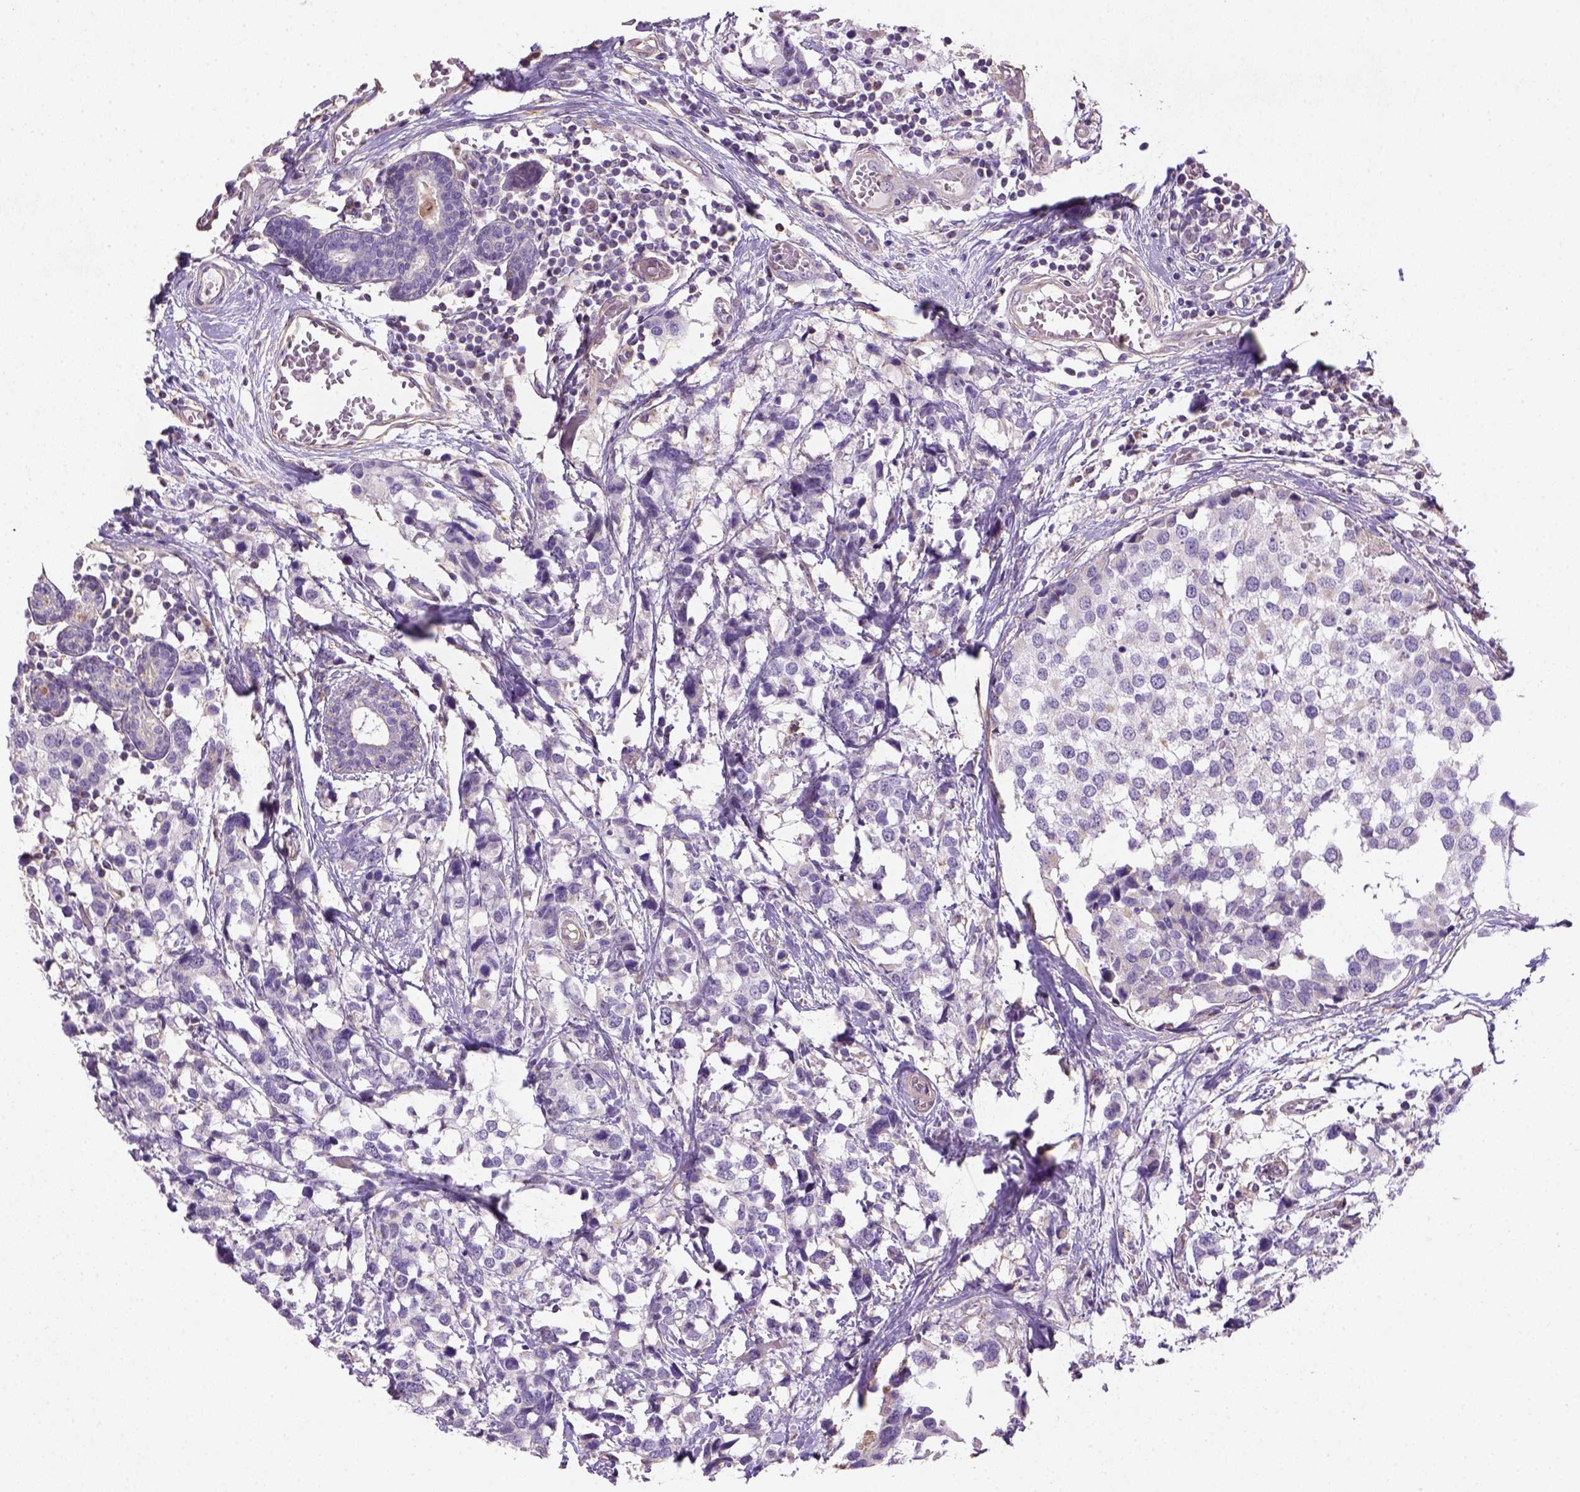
{"staining": {"intensity": "negative", "quantity": "none", "location": "none"}, "tissue": "breast cancer", "cell_type": "Tumor cells", "image_type": "cancer", "snomed": [{"axis": "morphology", "description": "Lobular carcinoma"}, {"axis": "topography", "description": "Breast"}], "caption": "The image displays no significant expression in tumor cells of breast lobular carcinoma. (DAB (3,3'-diaminobenzidine) immunohistochemistry (IHC), high magnification).", "gene": "HTRA1", "patient": {"sex": "female", "age": 59}}